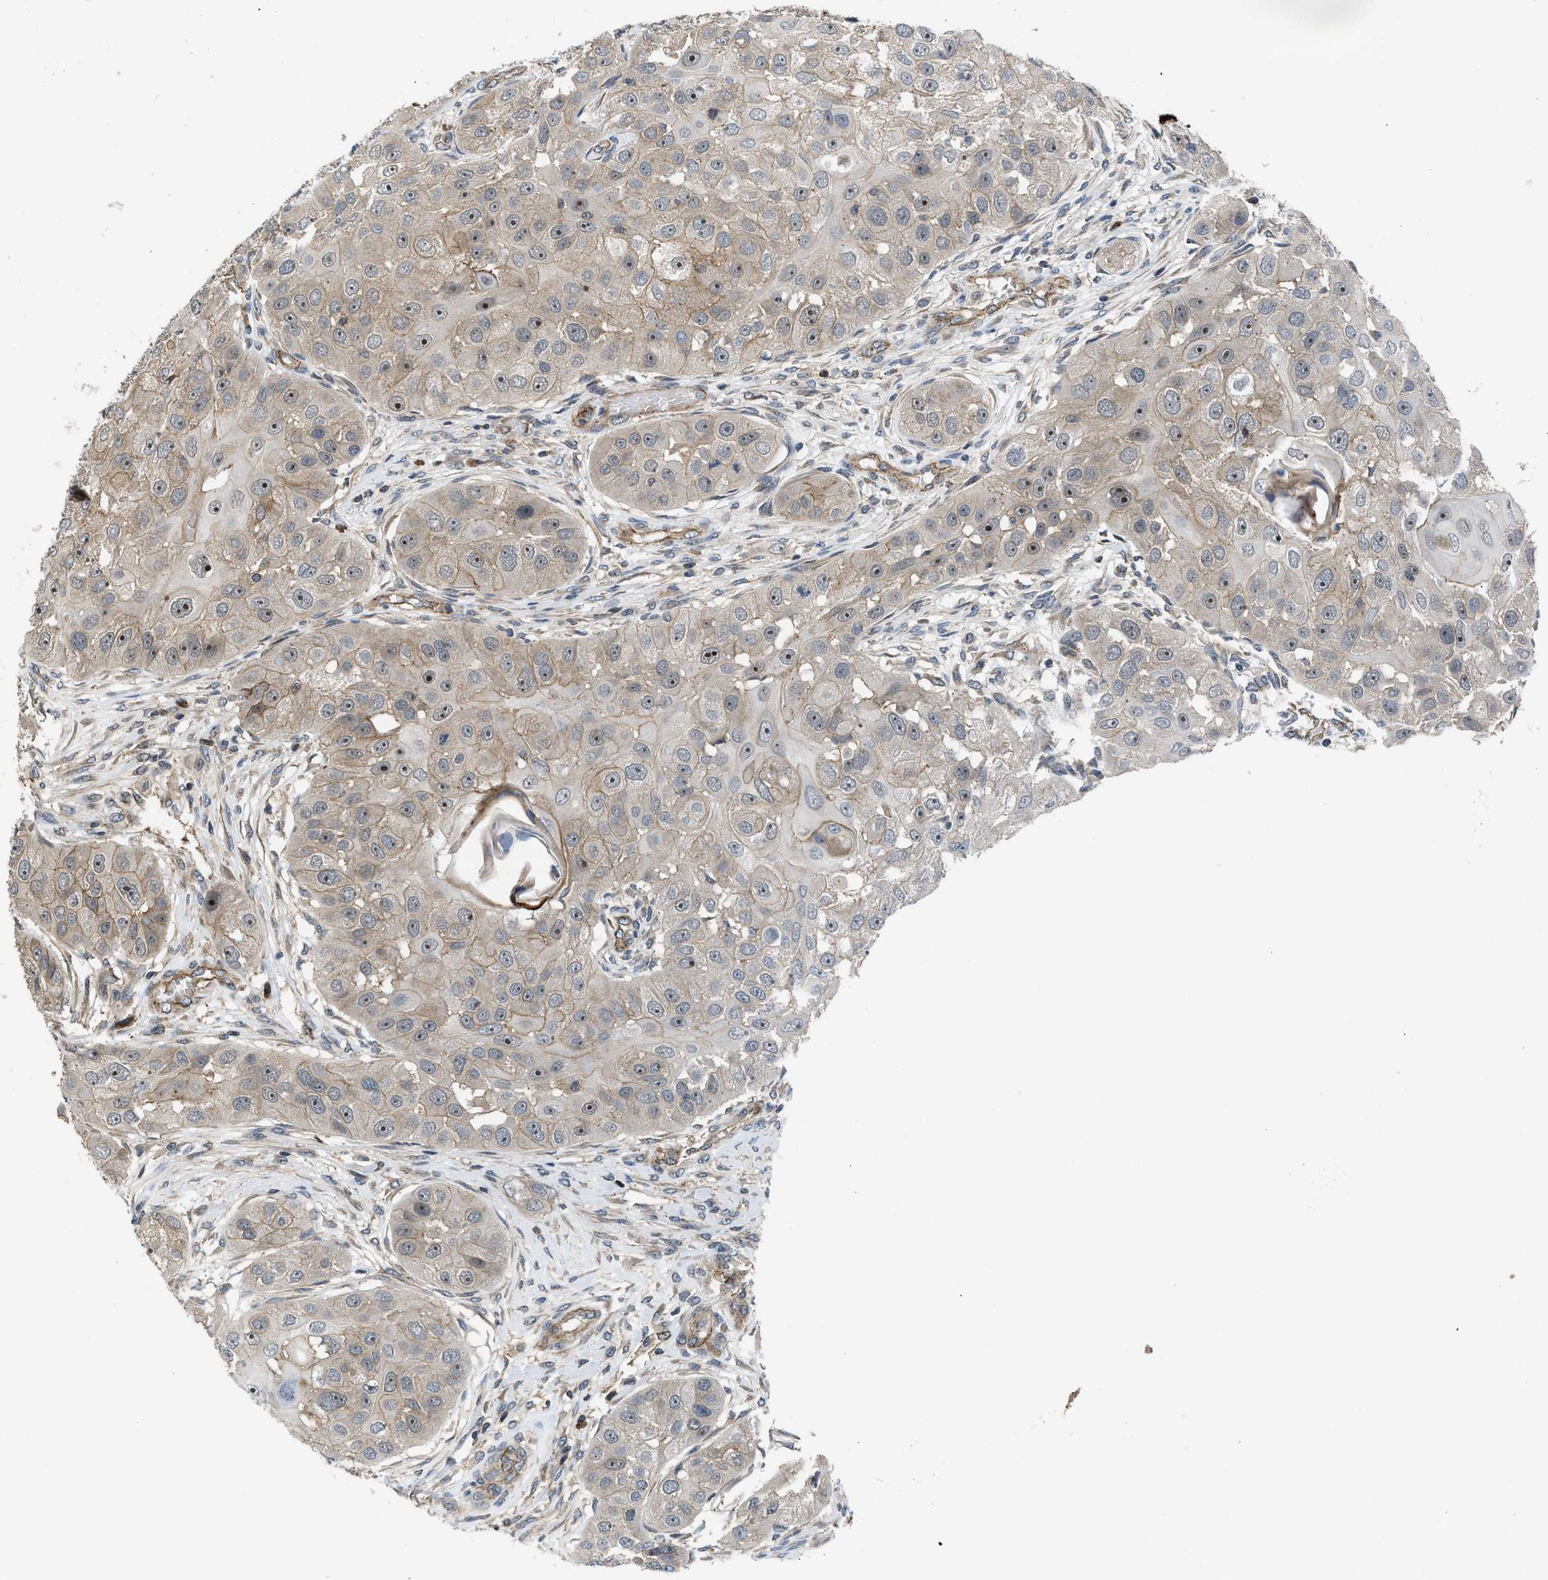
{"staining": {"intensity": "weak", "quantity": "<25%", "location": "cytoplasmic/membranous"}, "tissue": "head and neck cancer", "cell_type": "Tumor cells", "image_type": "cancer", "snomed": [{"axis": "morphology", "description": "Normal tissue, NOS"}, {"axis": "morphology", "description": "Squamous cell carcinoma, NOS"}, {"axis": "topography", "description": "Skeletal muscle"}, {"axis": "topography", "description": "Head-Neck"}], "caption": "High power microscopy histopathology image of an IHC histopathology image of head and neck squamous cell carcinoma, revealing no significant expression in tumor cells.", "gene": "GPATCH2L", "patient": {"sex": "male", "age": 51}}